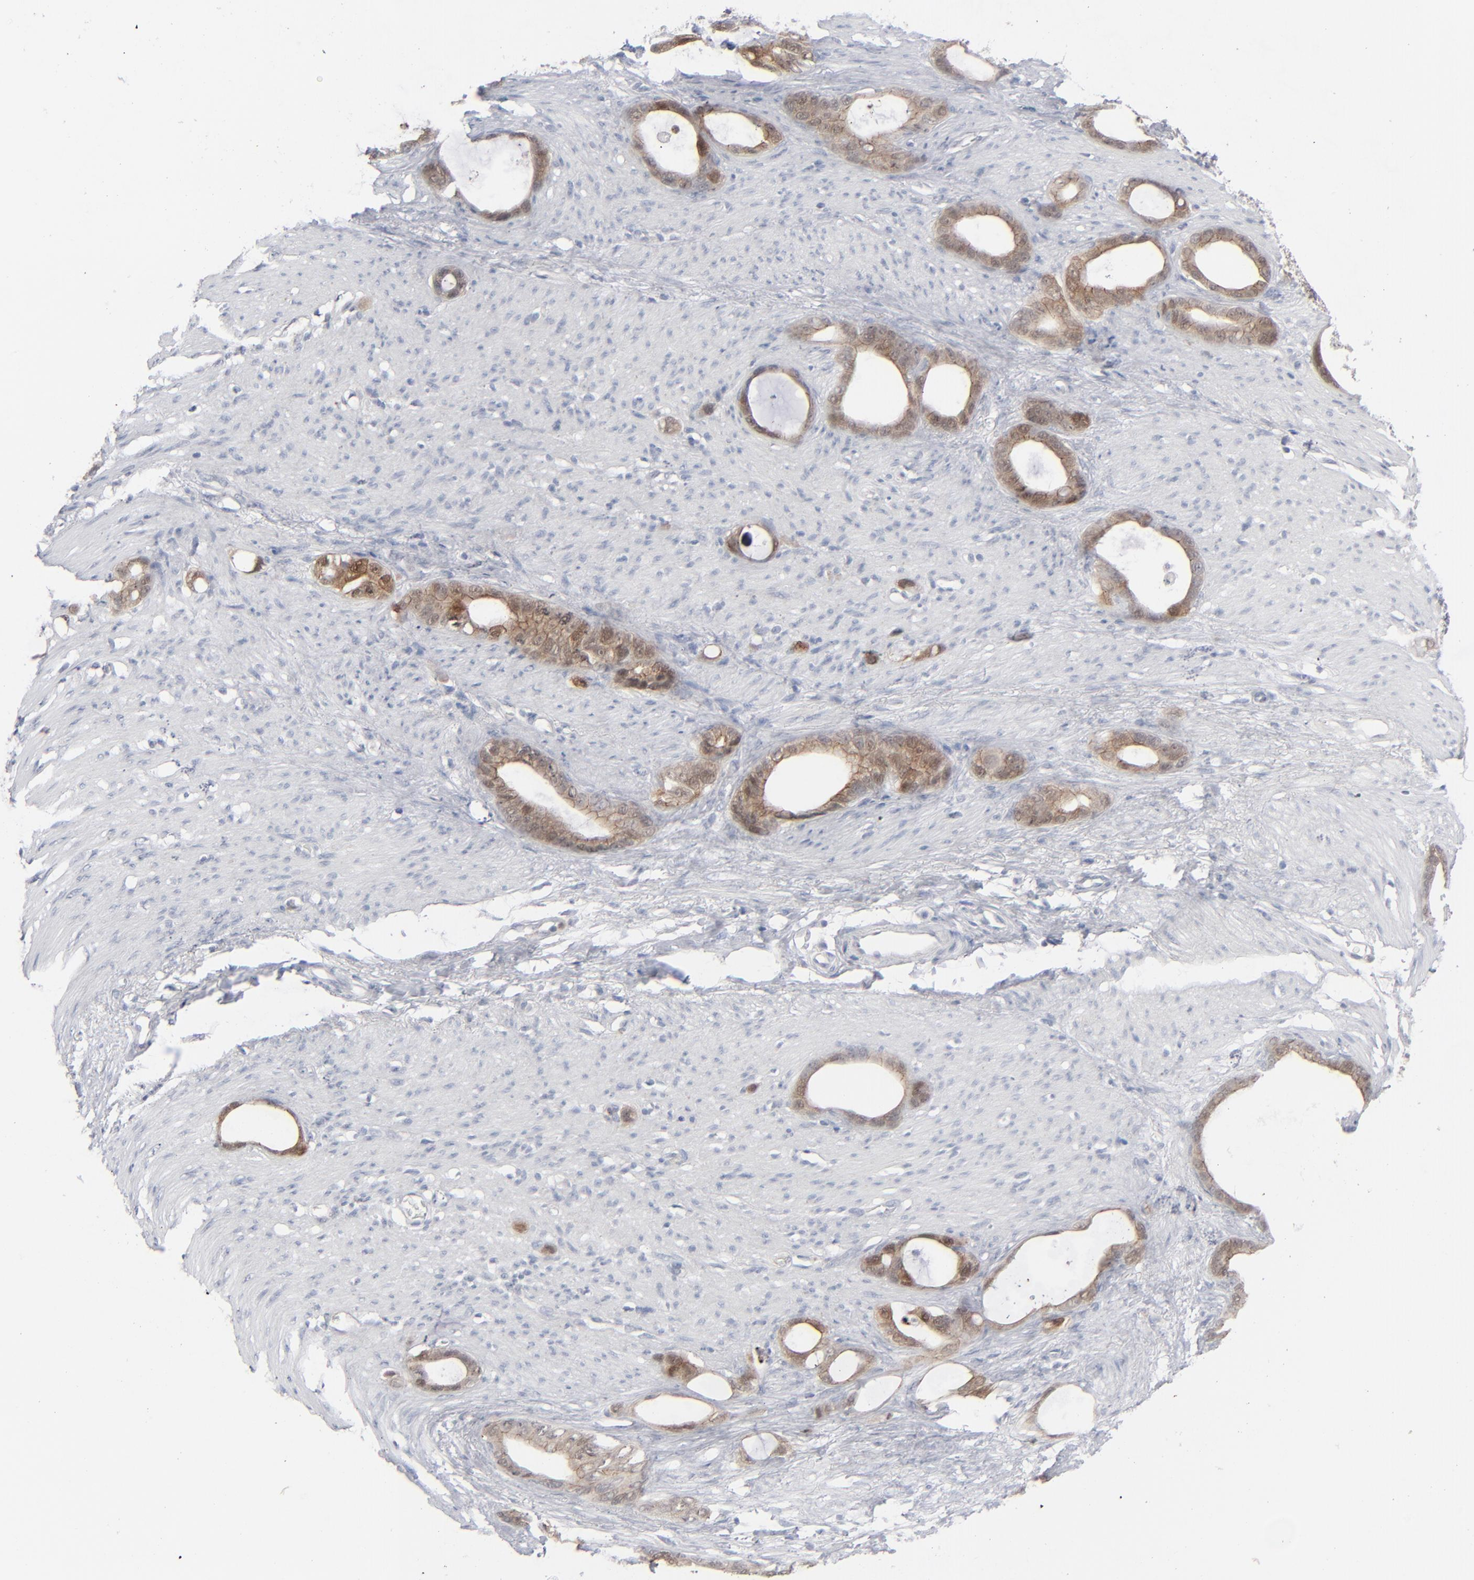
{"staining": {"intensity": "moderate", "quantity": ">75%", "location": "cytoplasmic/membranous"}, "tissue": "stomach cancer", "cell_type": "Tumor cells", "image_type": "cancer", "snomed": [{"axis": "morphology", "description": "Adenocarcinoma, NOS"}, {"axis": "topography", "description": "Stomach"}], "caption": "Tumor cells demonstrate medium levels of moderate cytoplasmic/membranous staining in approximately >75% of cells in human stomach adenocarcinoma. Immunohistochemistry (ihc) stains the protein in brown and the nuclei are stained blue.", "gene": "POF1B", "patient": {"sex": "female", "age": 75}}